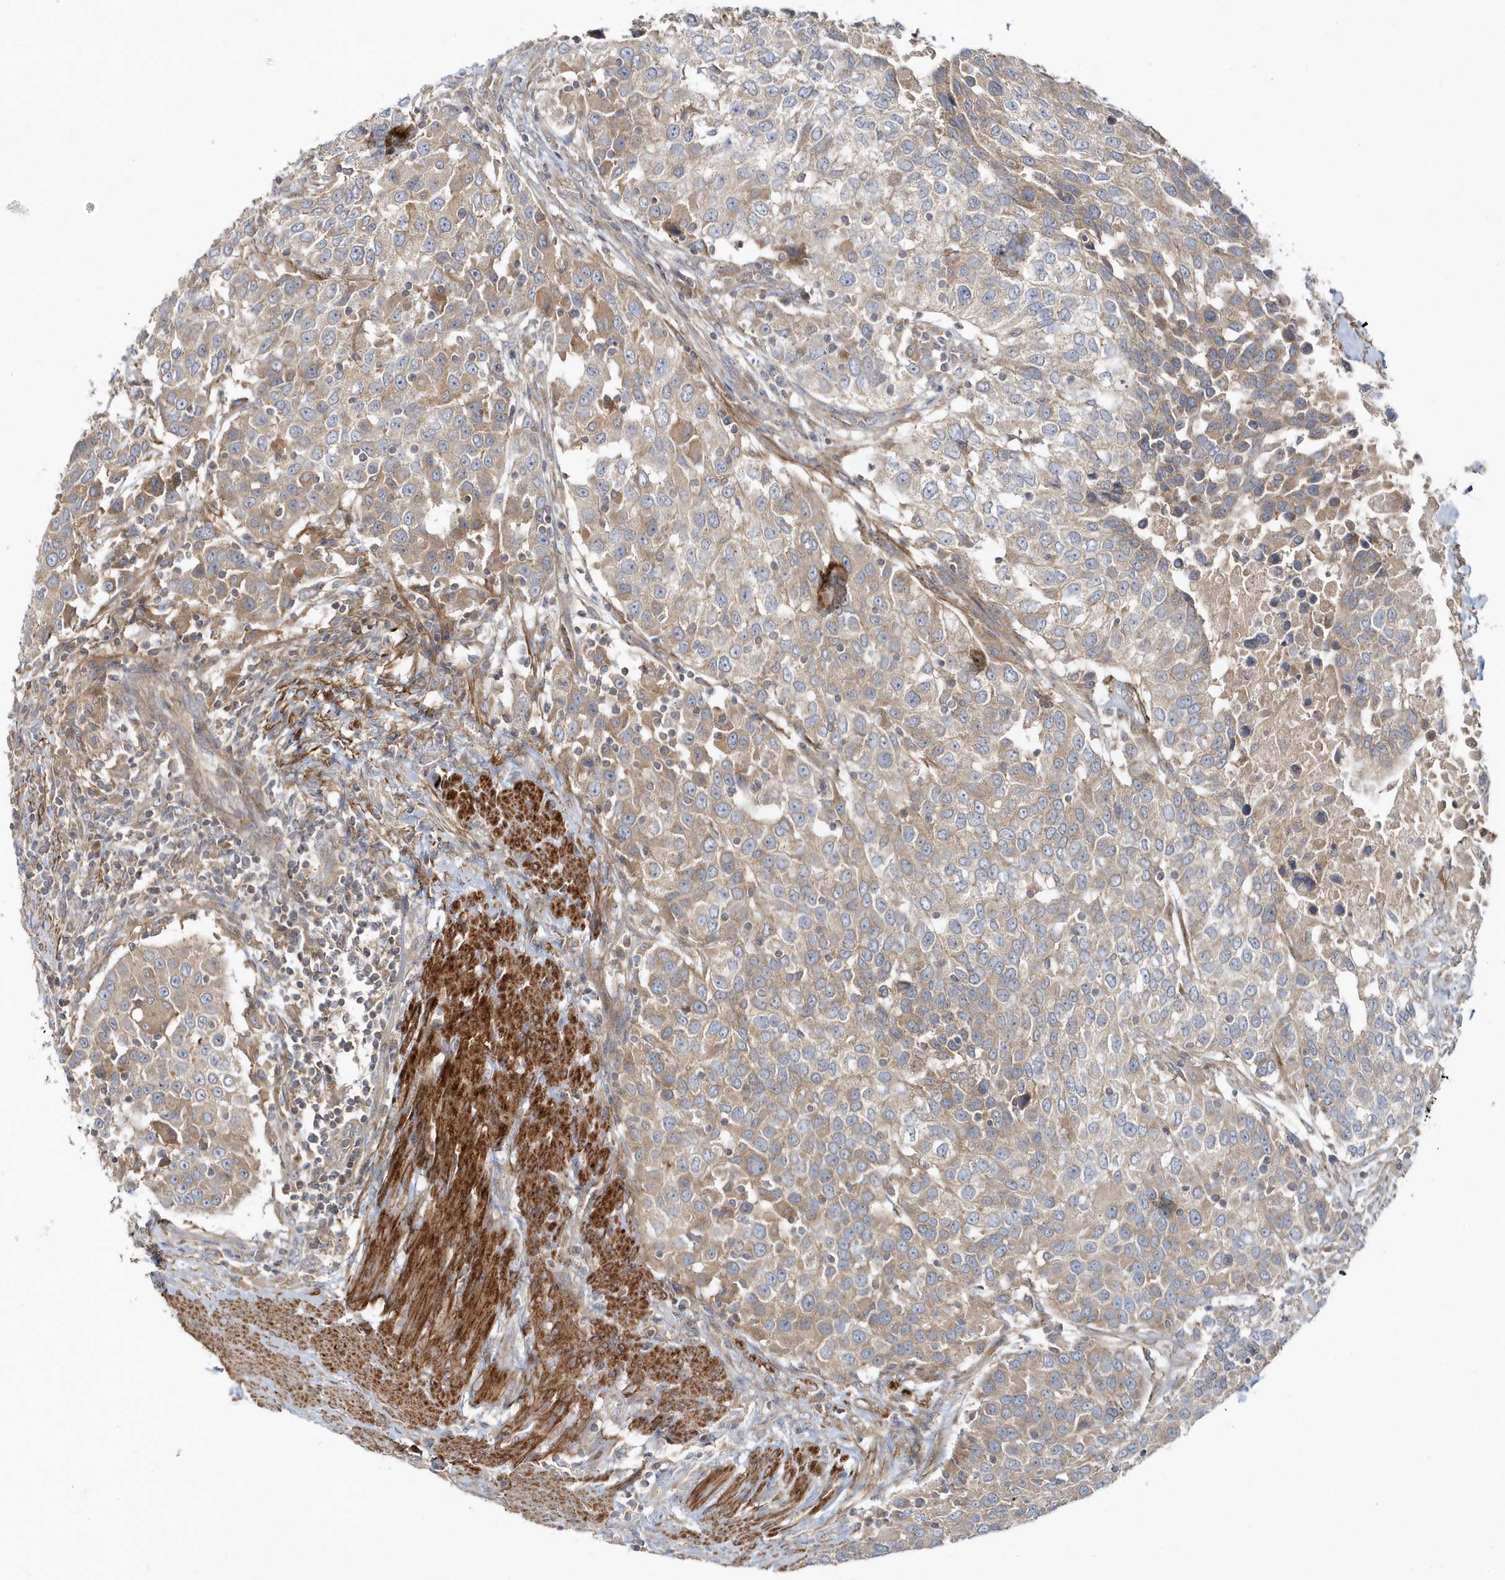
{"staining": {"intensity": "moderate", "quantity": "25%-75%", "location": "cytoplasmic/membranous"}, "tissue": "urothelial cancer", "cell_type": "Tumor cells", "image_type": "cancer", "snomed": [{"axis": "morphology", "description": "Urothelial carcinoma, High grade"}, {"axis": "topography", "description": "Urinary bladder"}], "caption": "Protein staining shows moderate cytoplasmic/membranous positivity in approximately 25%-75% of tumor cells in high-grade urothelial carcinoma.", "gene": "LEXM", "patient": {"sex": "female", "age": 80}}